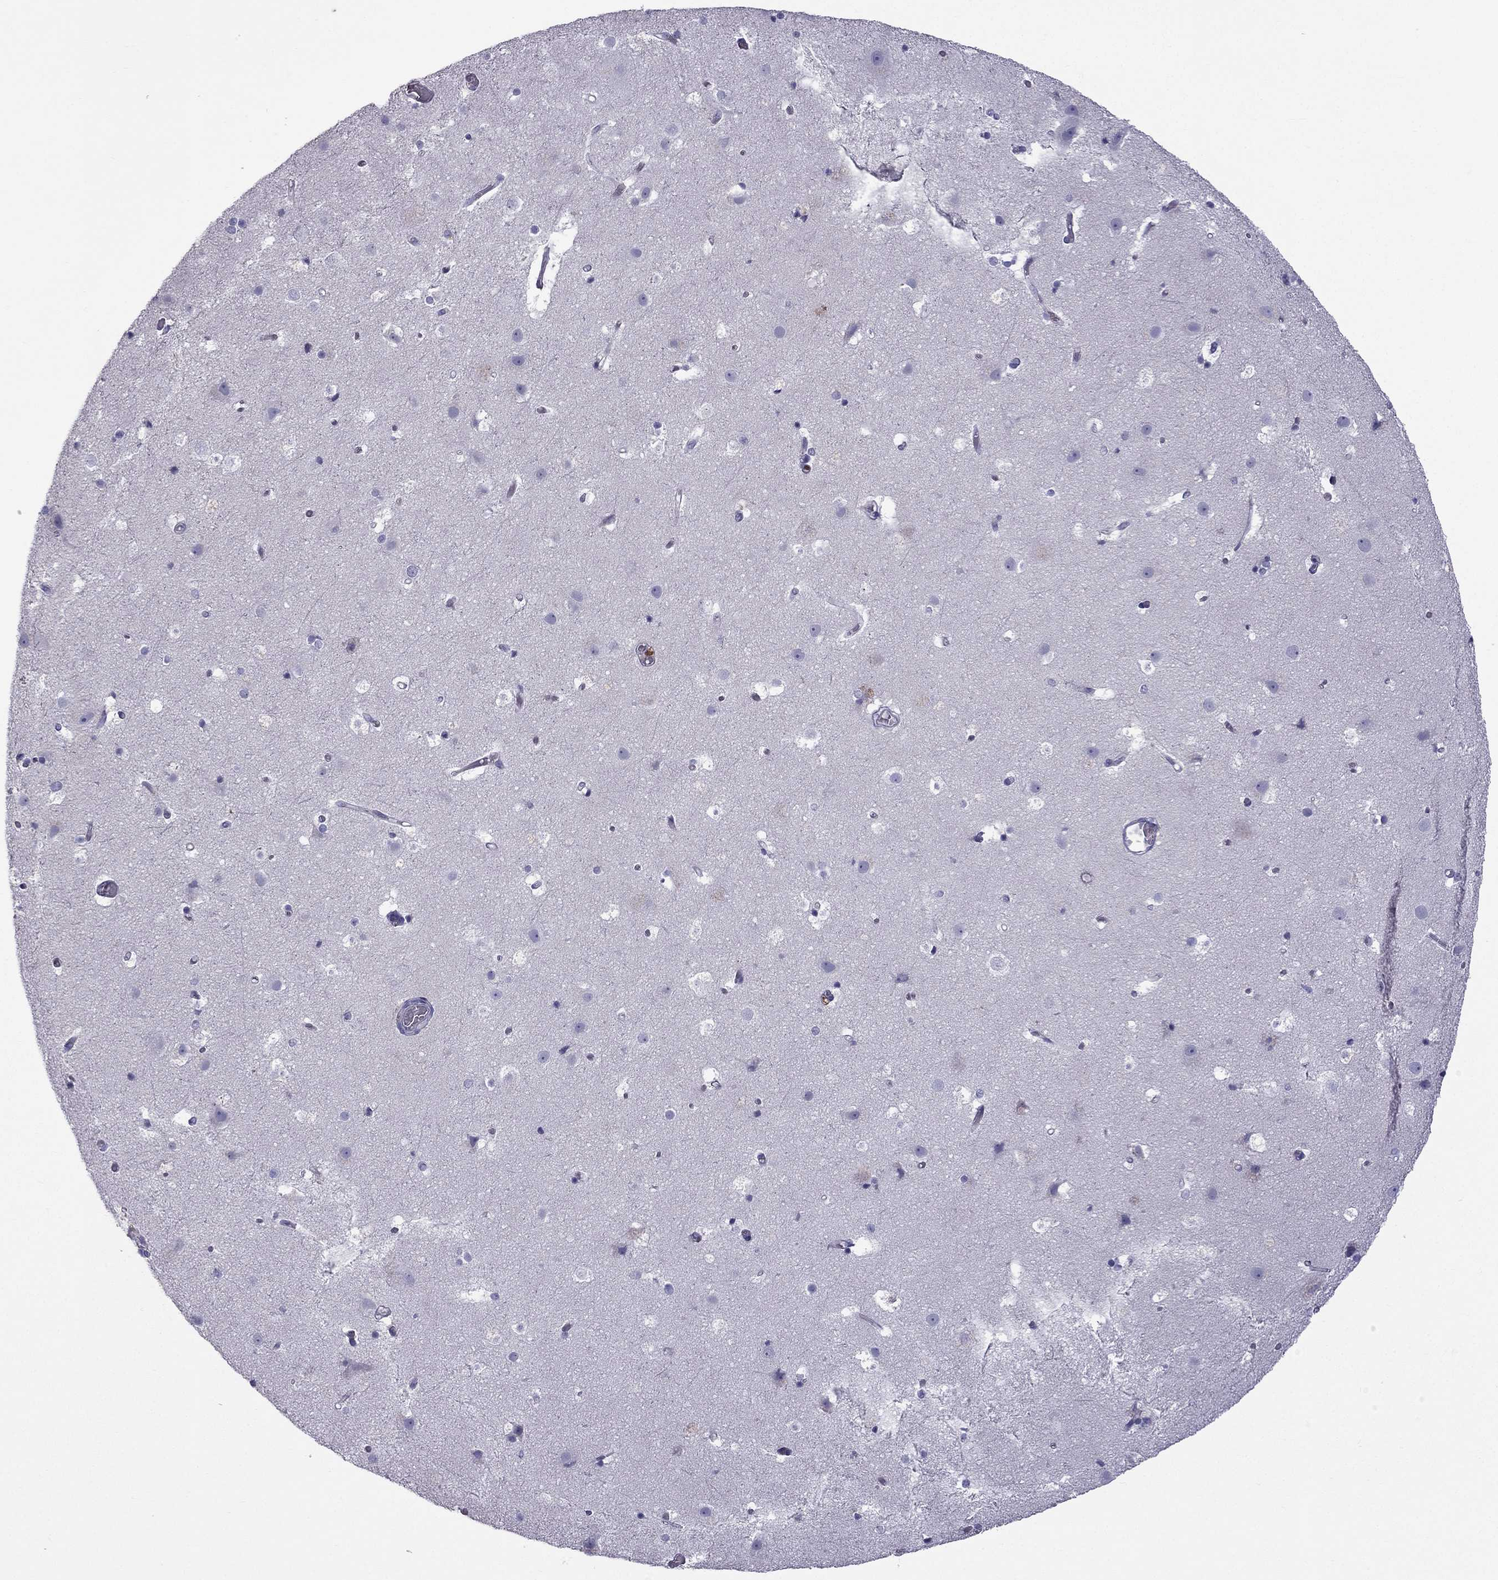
{"staining": {"intensity": "negative", "quantity": "none", "location": "none"}, "tissue": "cerebral cortex", "cell_type": "Endothelial cells", "image_type": "normal", "snomed": [{"axis": "morphology", "description": "Normal tissue, NOS"}, {"axis": "topography", "description": "Cerebral cortex"}], "caption": "A high-resolution image shows immunohistochemistry (IHC) staining of normal cerebral cortex, which exhibits no significant expression in endothelial cells.", "gene": "STOML3", "patient": {"sex": "female", "age": 52}}